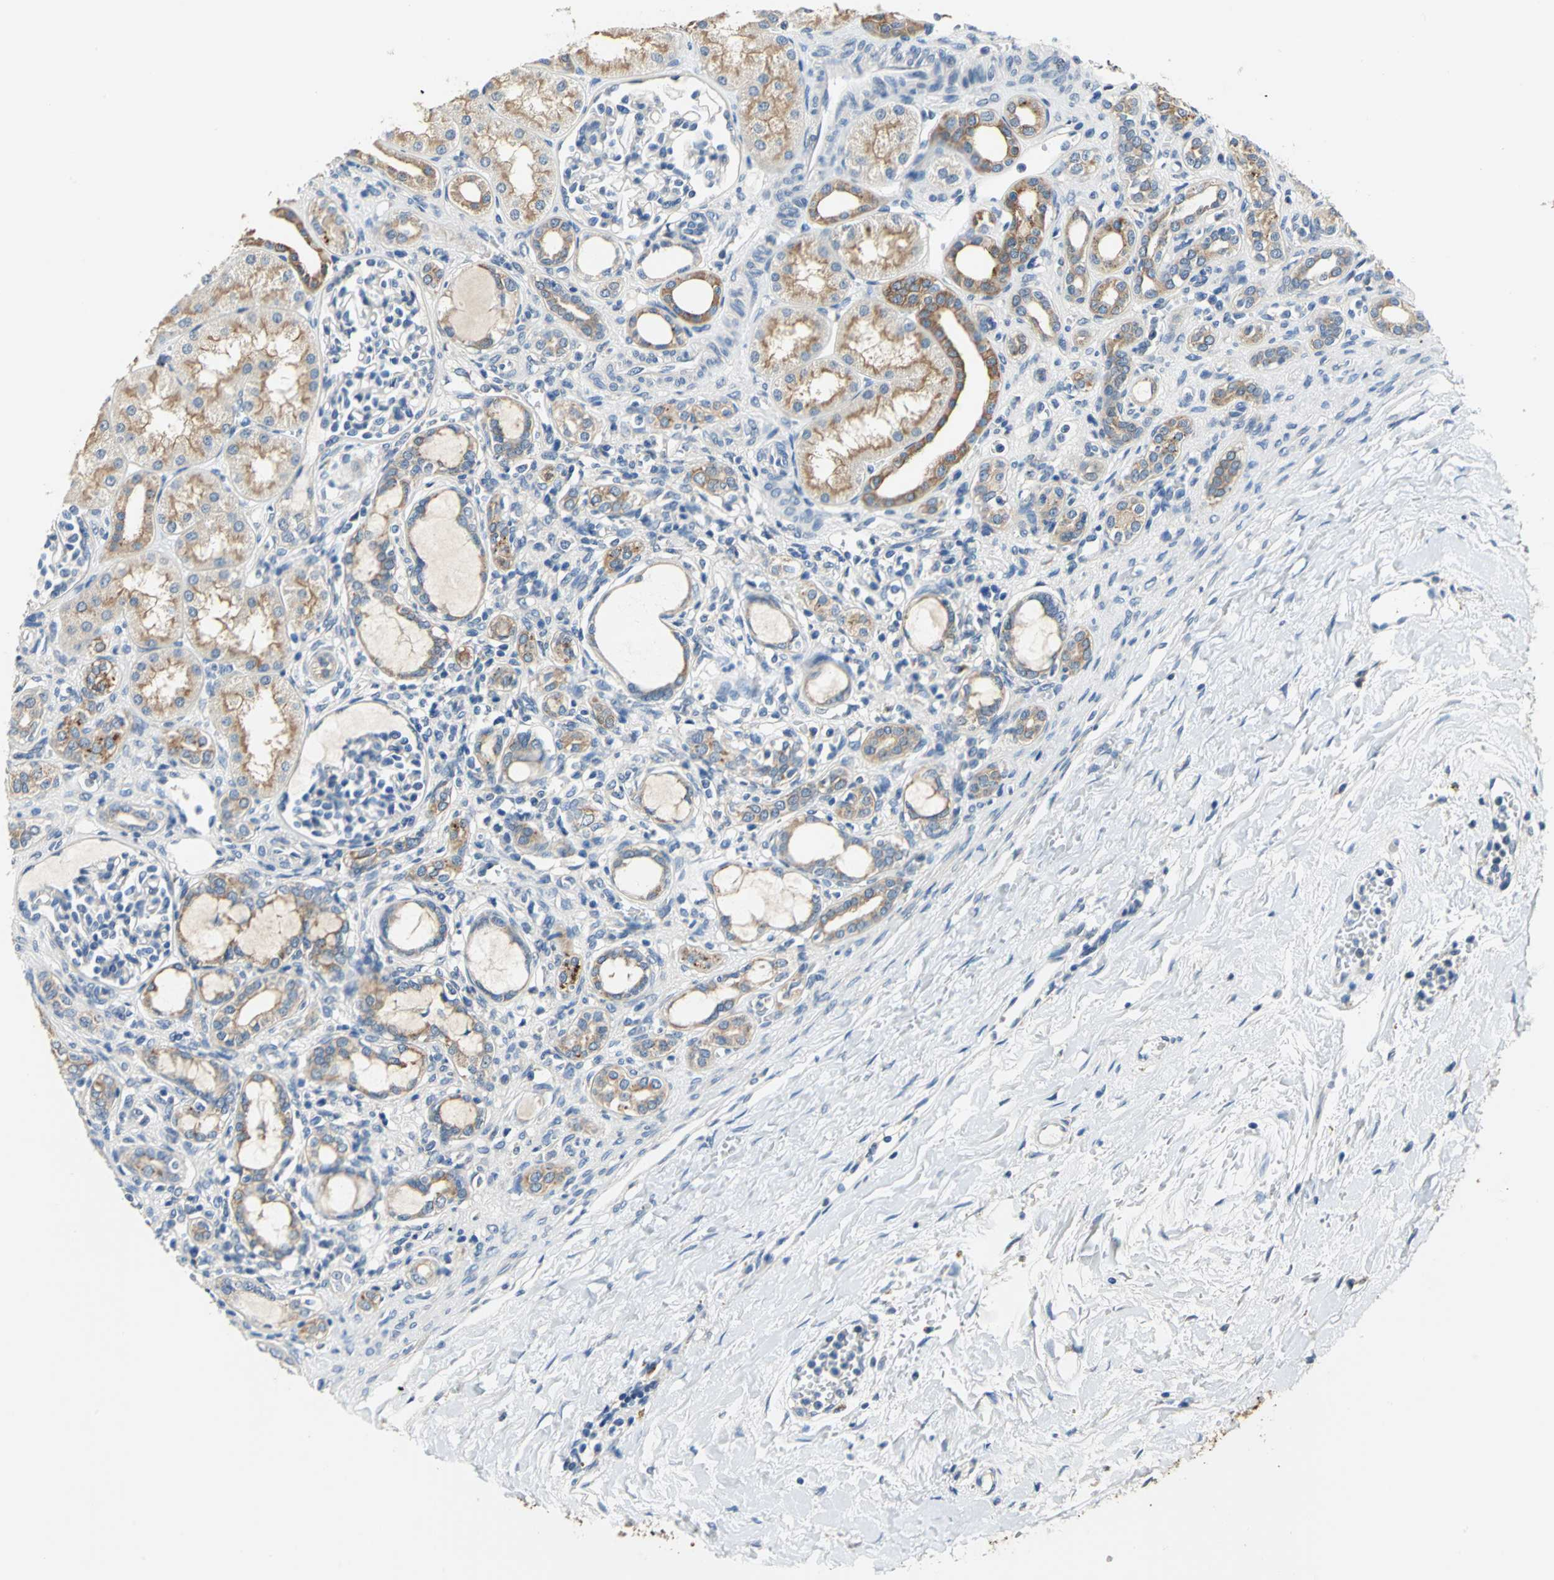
{"staining": {"intensity": "negative", "quantity": "none", "location": "none"}, "tissue": "kidney", "cell_type": "Cells in glomeruli", "image_type": "normal", "snomed": [{"axis": "morphology", "description": "Normal tissue, NOS"}, {"axis": "topography", "description": "Kidney"}], "caption": "An image of kidney stained for a protein displays no brown staining in cells in glomeruli. (Brightfield microscopy of DAB IHC at high magnification).", "gene": "RASD2", "patient": {"sex": "male", "age": 7}}